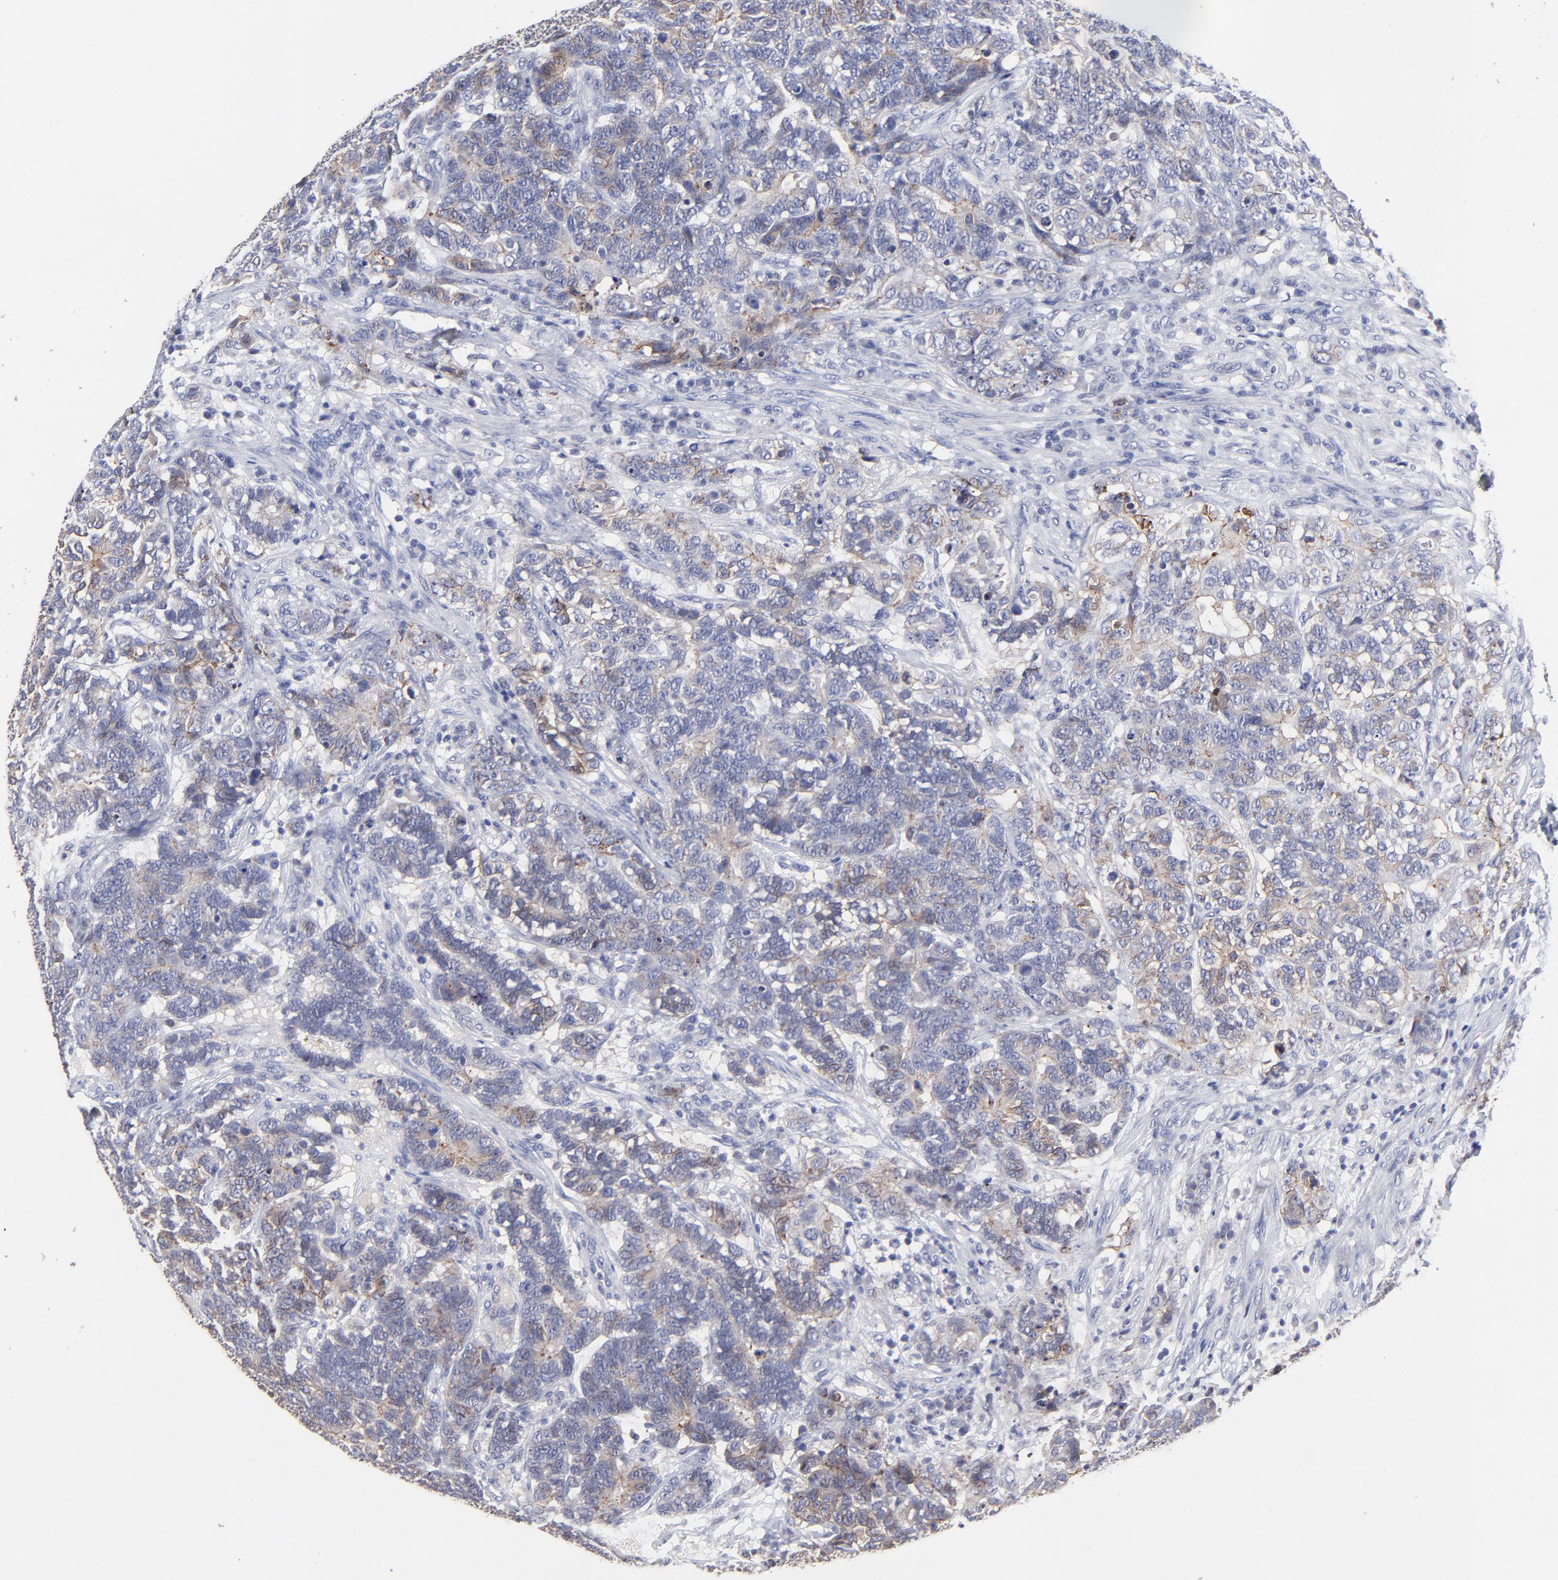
{"staining": {"intensity": "moderate", "quantity": "<25%", "location": "cytoplasmic/membranous"}, "tissue": "testis cancer", "cell_type": "Tumor cells", "image_type": "cancer", "snomed": [{"axis": "morphology", "description": "Carcinoma, Embryonal, NOS"}, {"axis": "topography", "description": "Testis"}], "caption": "Protein staining of testis embryonal carcinoma tissue demonstrates moderate cytoplasmic/membranous staining in about <25% of tumor cells. The staining was performed using DAB (3,3'-diaminobenzidine) to visualize the protein expression in brown, while the nuclei were stained in blue with hematoxylin (Magnification: 20x).", "gene": "CXADR", "patient": {"sex": "male", "age": 26}}